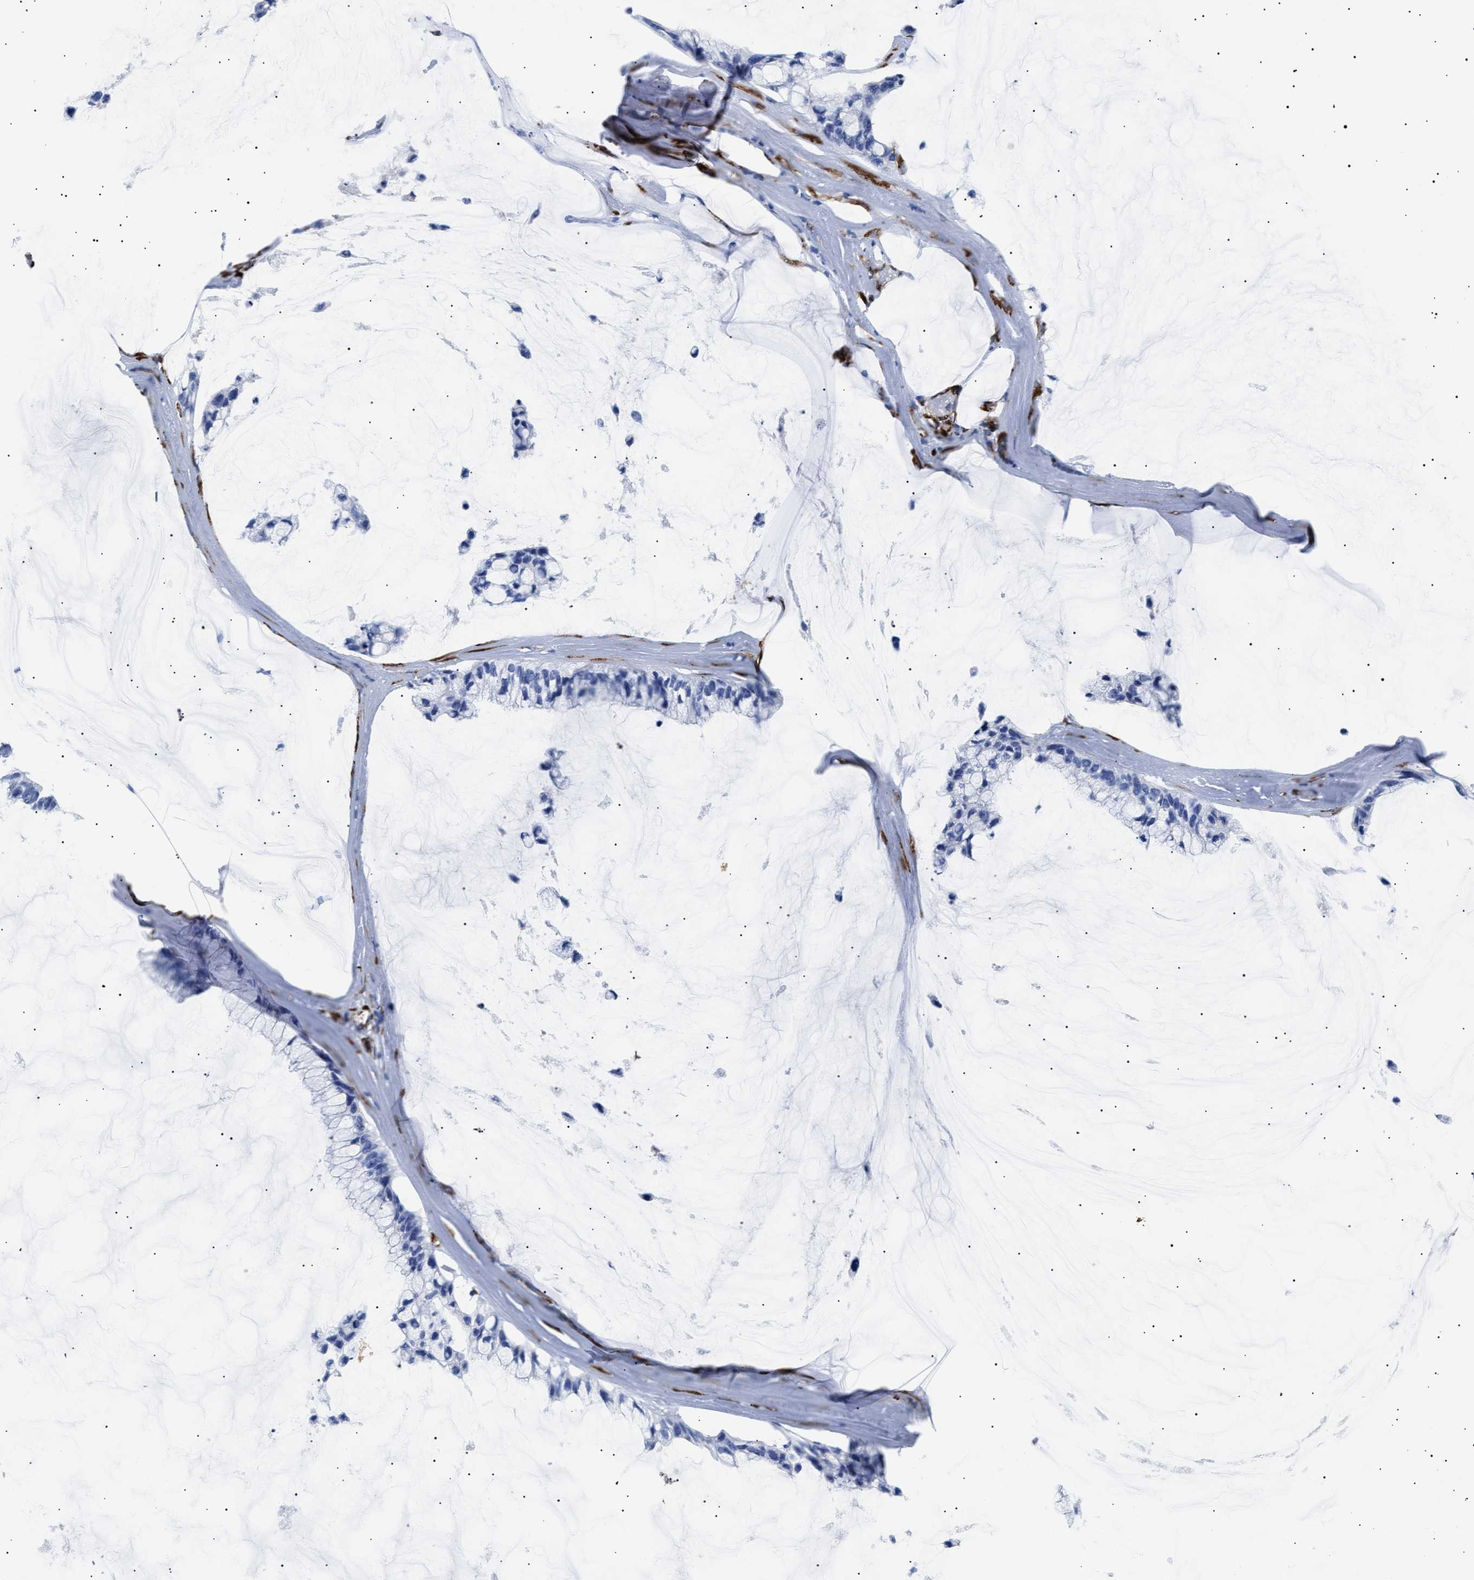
{"staining": {"intensity": "negative", "quantity": "none", "location": "none"}, "tissue": "ovarian cancer", "cell_type": "Tumor cells", "image_type": "cancer", "snomed": [{"axis": "morphology", "description": "Cystadenocarcinoma, mucinous, NOS"}, {"axis": "topography", "description": "Ovary"}], "caption": "There is no significant expression in tumor cells of mucinous cystadenocarcinoma (ovarian).", "gene": "HEMGN", "patient": {"sex": "female", "age": 39}}